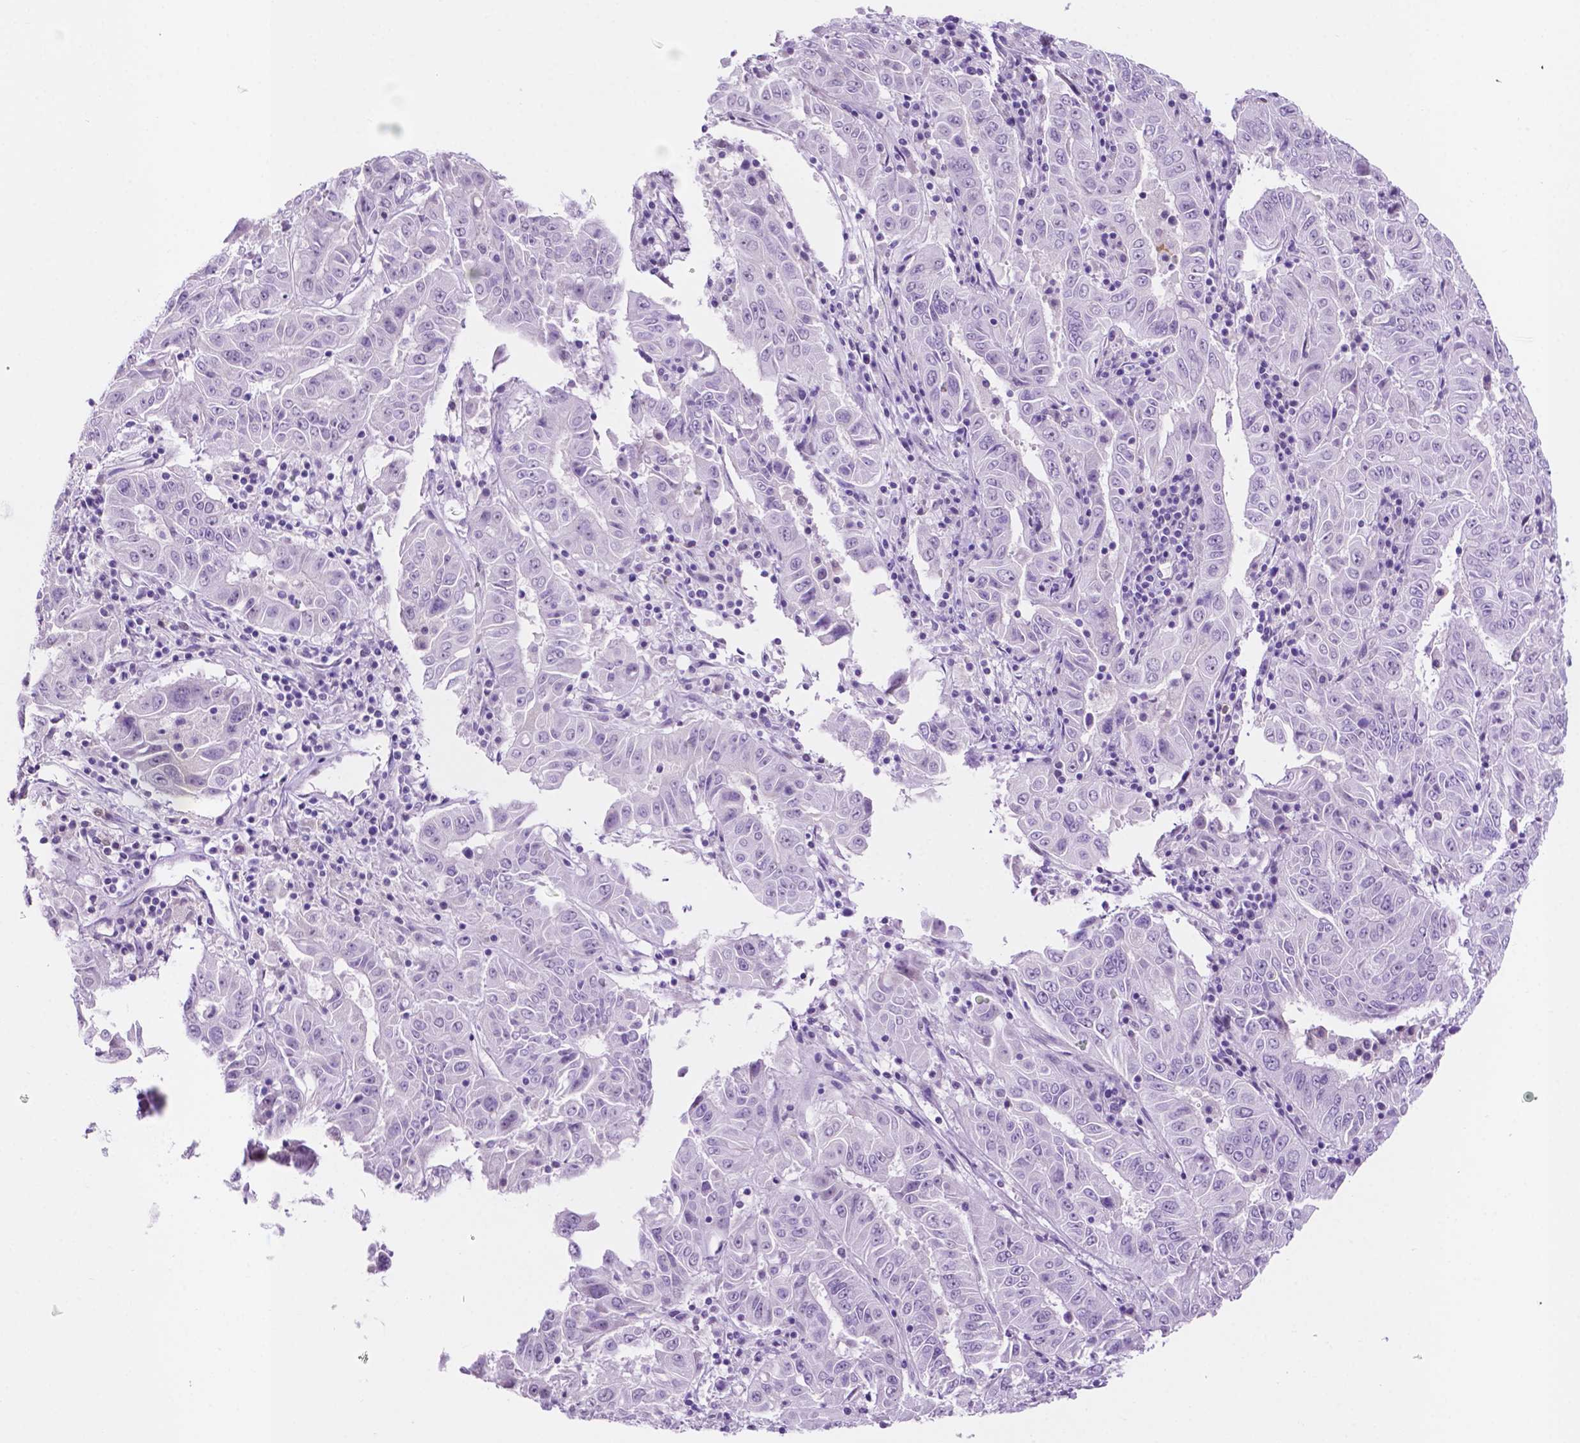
{"staining": {"intensity": "negative", "quantity": "none", "location": "none"}, "tissue": "pancreatic cancer", "cell_type": "Tumor cells", "image_type": "cancer", "snomed": [{"axis": "morphology", "description": "Adenocarcinoma, NOS"}, {"axis": "topography", "description": "Pancreas"}], "caption": "Tumor cells are negative for protein expression in human adenocarcinoma (pancreatic).", "gene": "ACY3", "patient": {"sex": "male", "age": 63}}